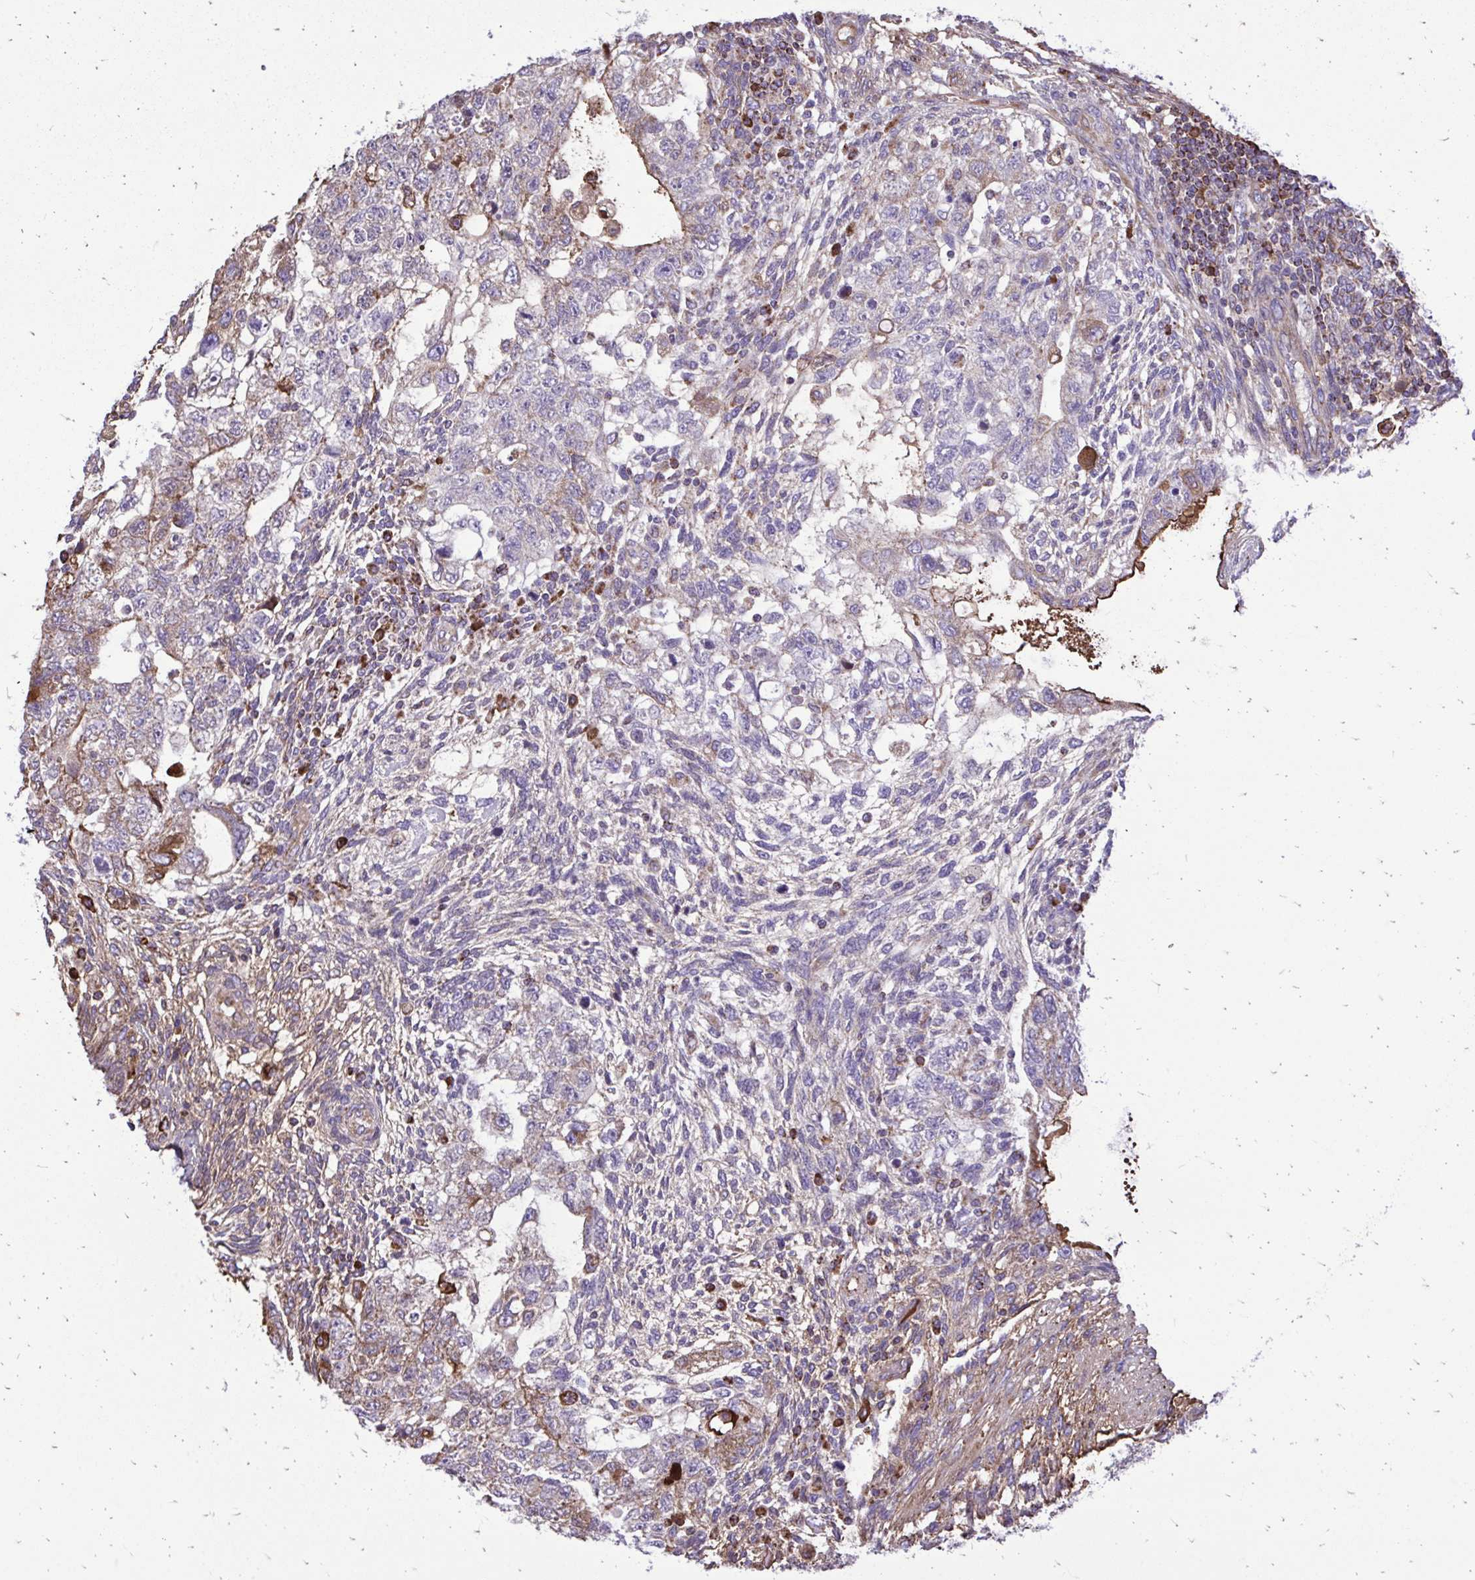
{"staining": {"intensity": "moderate", "quantity": "<25%", "location": "cytoplasmic/membranous"}, "tissue": "testis cancer", "cell_type": "Tumor cells", "image_type": "cancer", "snomed": [{"axis": "morphology", "description": "Normal tissue, NOS"}, {"axis": "morphology", "description": "Carcinoma, Embryonal, NOS"}, {"axis": "topography", "description": "Testis"}], "caption": "Moderate cytoplasmic/membranous protein expression is present in approximately <25% of tumor cells in testis cancer.", "gene": "ATP13A2", "patient": {"sex": "male", "age": 36}}